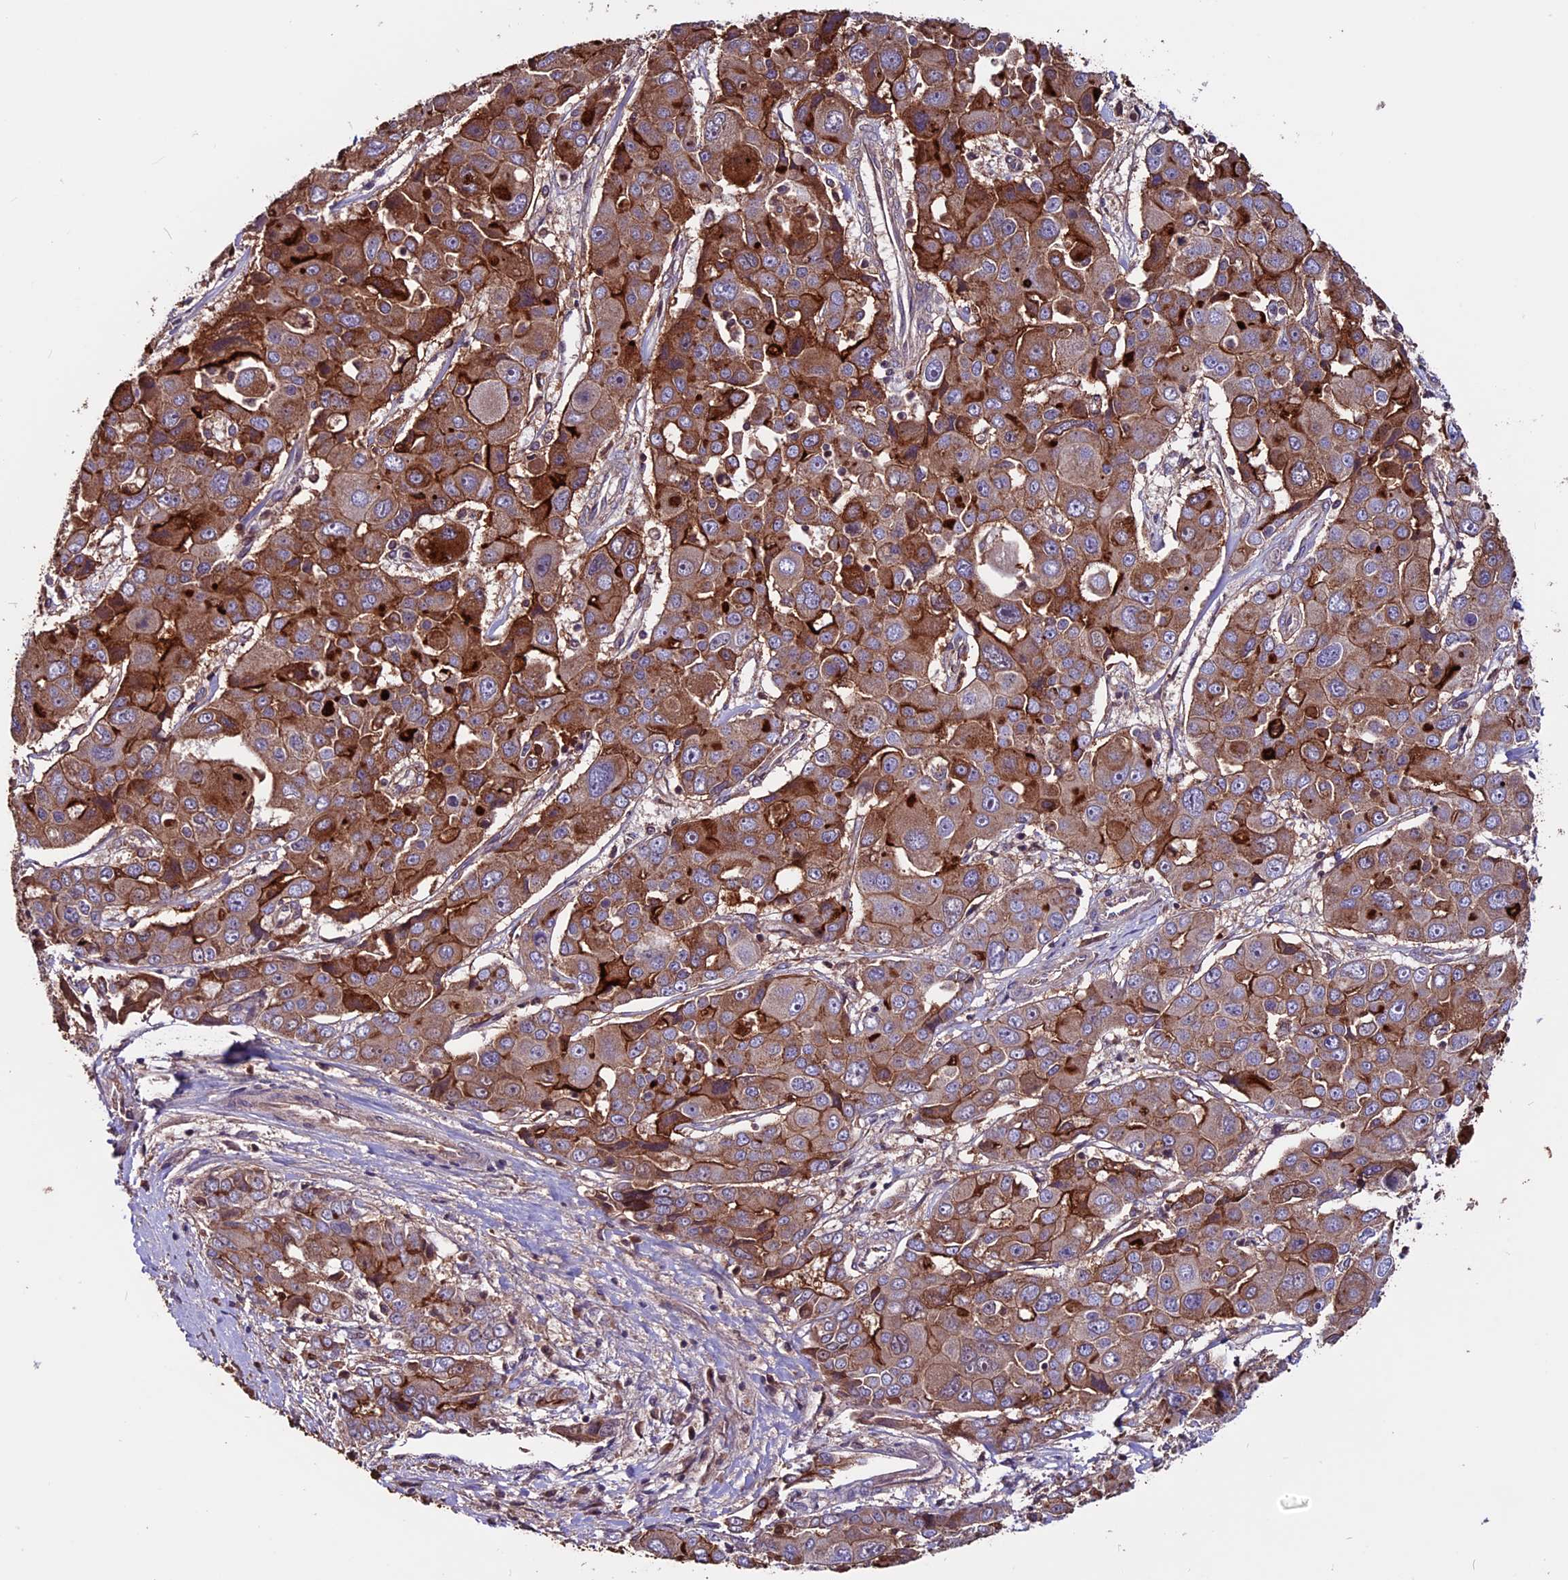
{"staining": {"intensity": "moderate", "quantity": ">75%", "location": "cytoplasmic/membranous"}, "tissue": "liver cancer", "cell_type": "Tumor cells", "image_type": "cancer", "snomed": [{"axis": "morphology", "description": "Cholangiocarcinoma"}, {"axis": "topography", "description": "Liver"}], "caption": "Liver cholangiocarcinoma stained for a protein (brown) reveals moderate cytoplasmic/membranous positive positivity in about >75% of tumor cells.", "gene": "ZNF598", "patient": {"sex": "male", "age": 67}}